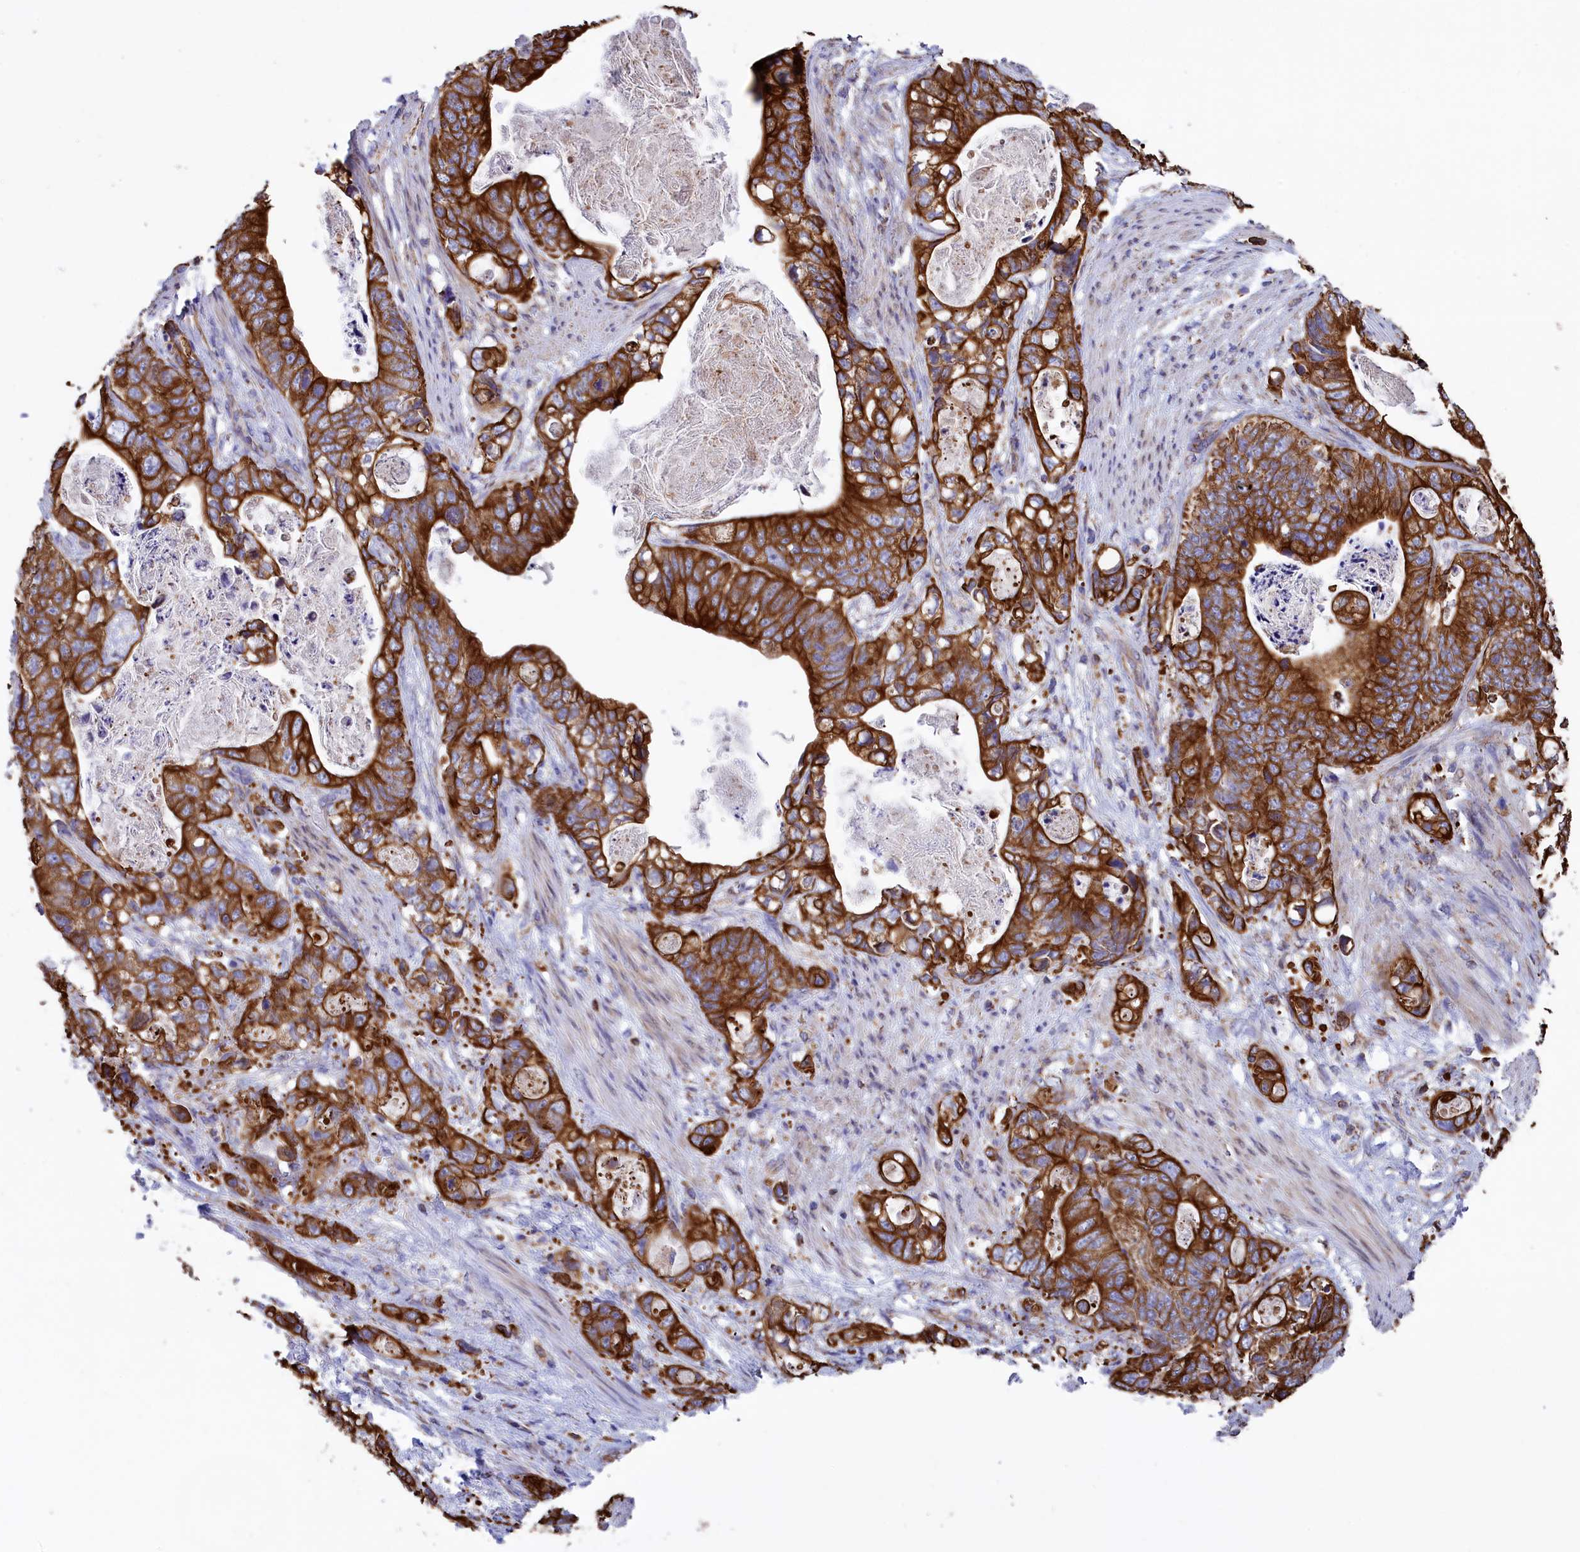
{"staining": {"intensity": "strong", "quantity": ">75%", "location": "cytoplasmic/membranous"}, "tissue": "stomach cancer", "cell_type": "Tumor cells", "image_type": "cancer", "snomed": [{"axis": "morphology", "description": "Normal tissue, NOS"}, {"axis": "morphology", "description": "Adenocarcinoma, NOS"}, {"axis": "topography", "description": "Stomach"}], "caption": "Stomach adenocarcinoma tissue exhibits strong cytoplasmic/membranous positivity in about >75% of tumor cells, visualized by immunohistochemistry.", "gene": "GATB", "patient": {"sex": "female", "age": 89}}